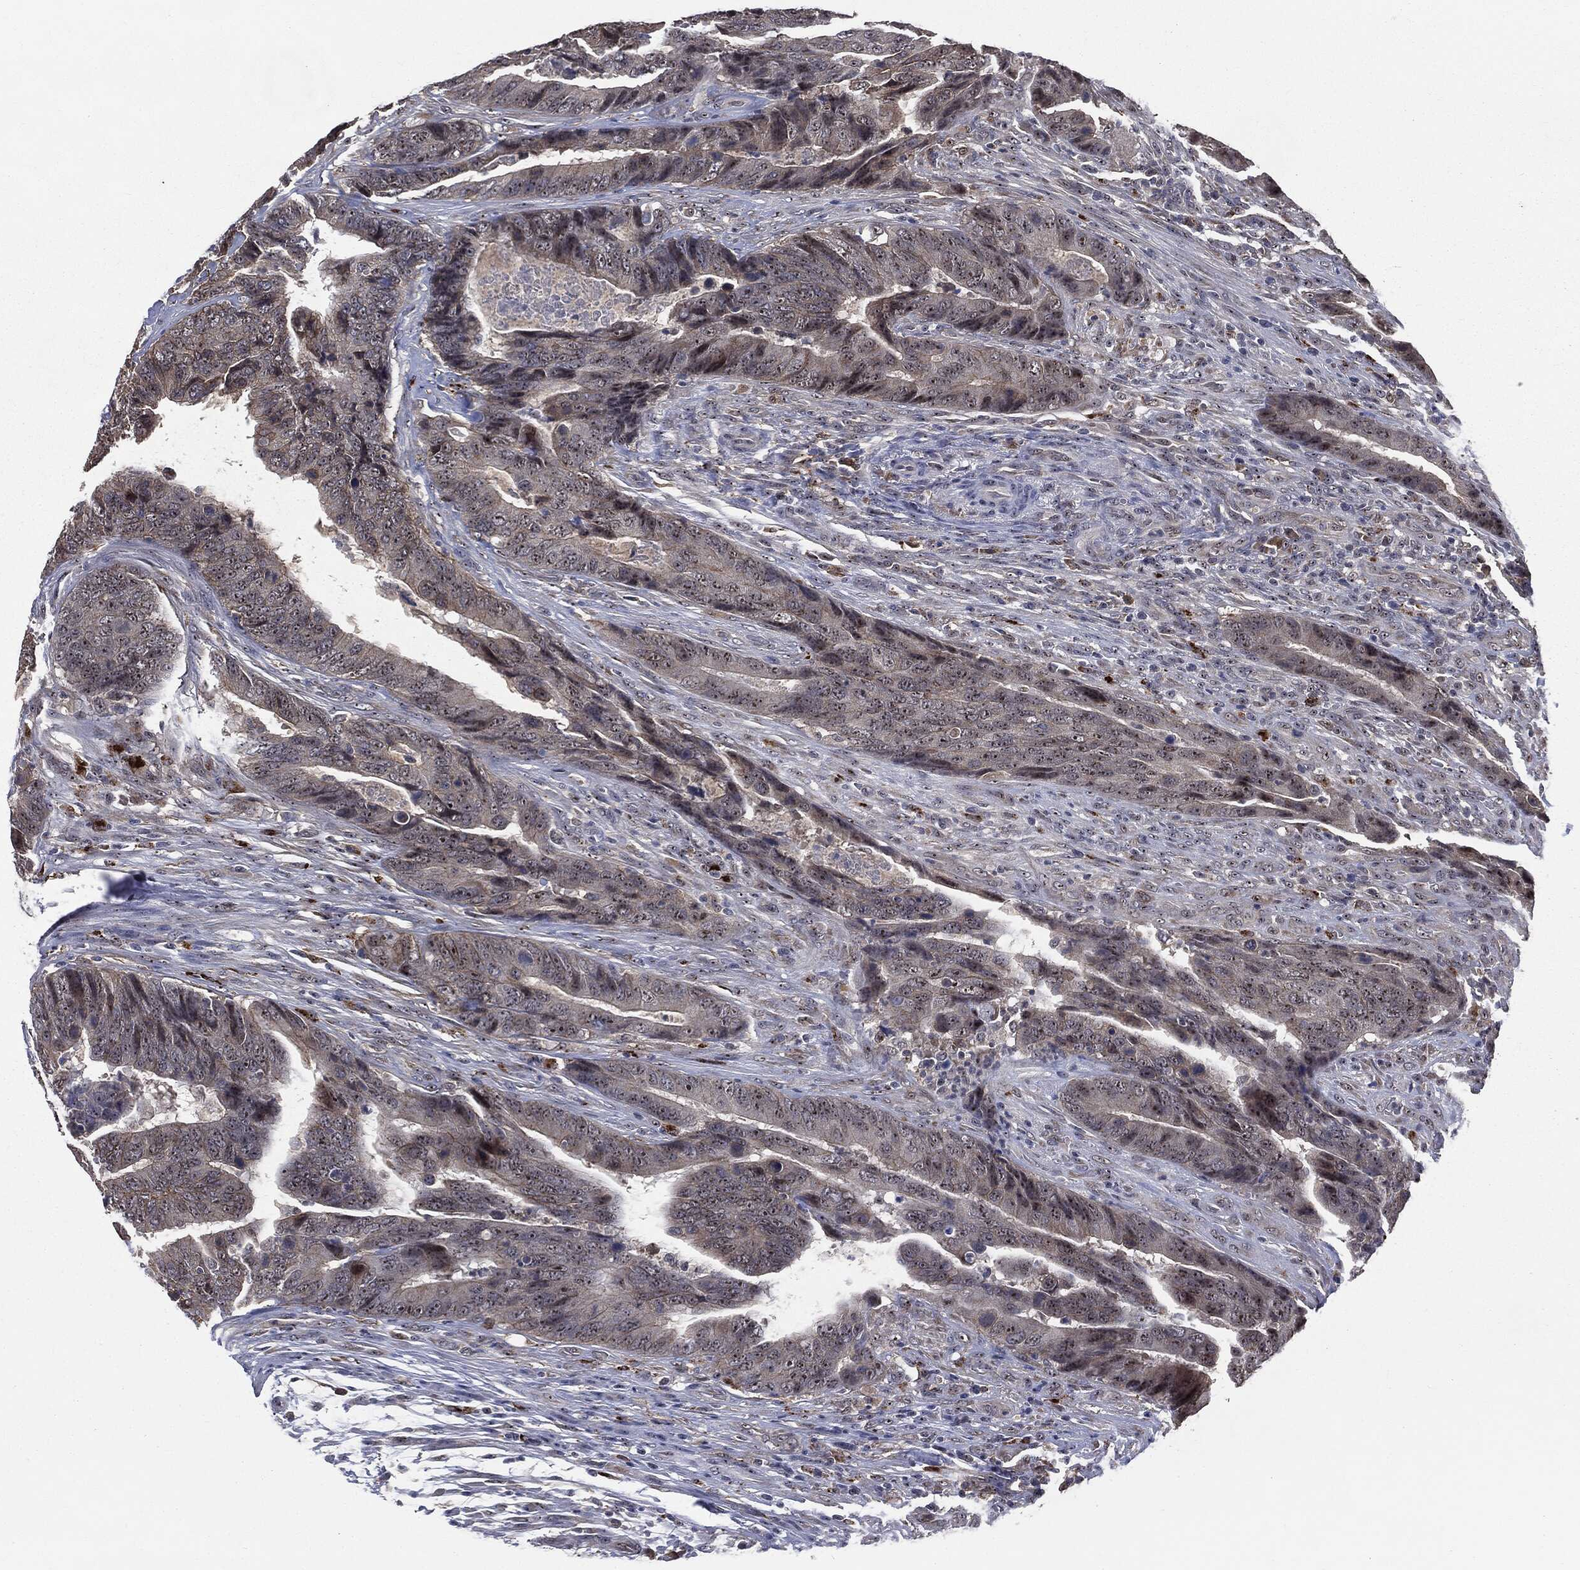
{"staining": {"intensity": "moderate", "quantity": "25%-75%", "location": "nuclear"}, "tissue": "colorectal cancer", "cell_type": "Tumor cells", "image_type": "cancer", "snomed": [{"axis": "morphology", "description": "Adenocarcinoma, NOS"}, {"axis": "topography", "description": "Colon"}], "caption": "This is an image of IHC staining of colorectal cancer, which shows moderate expression in the nuclear of tumor cells.", "gene": "TRMT1L", "patient": {"sex": "female", "age": 56}}